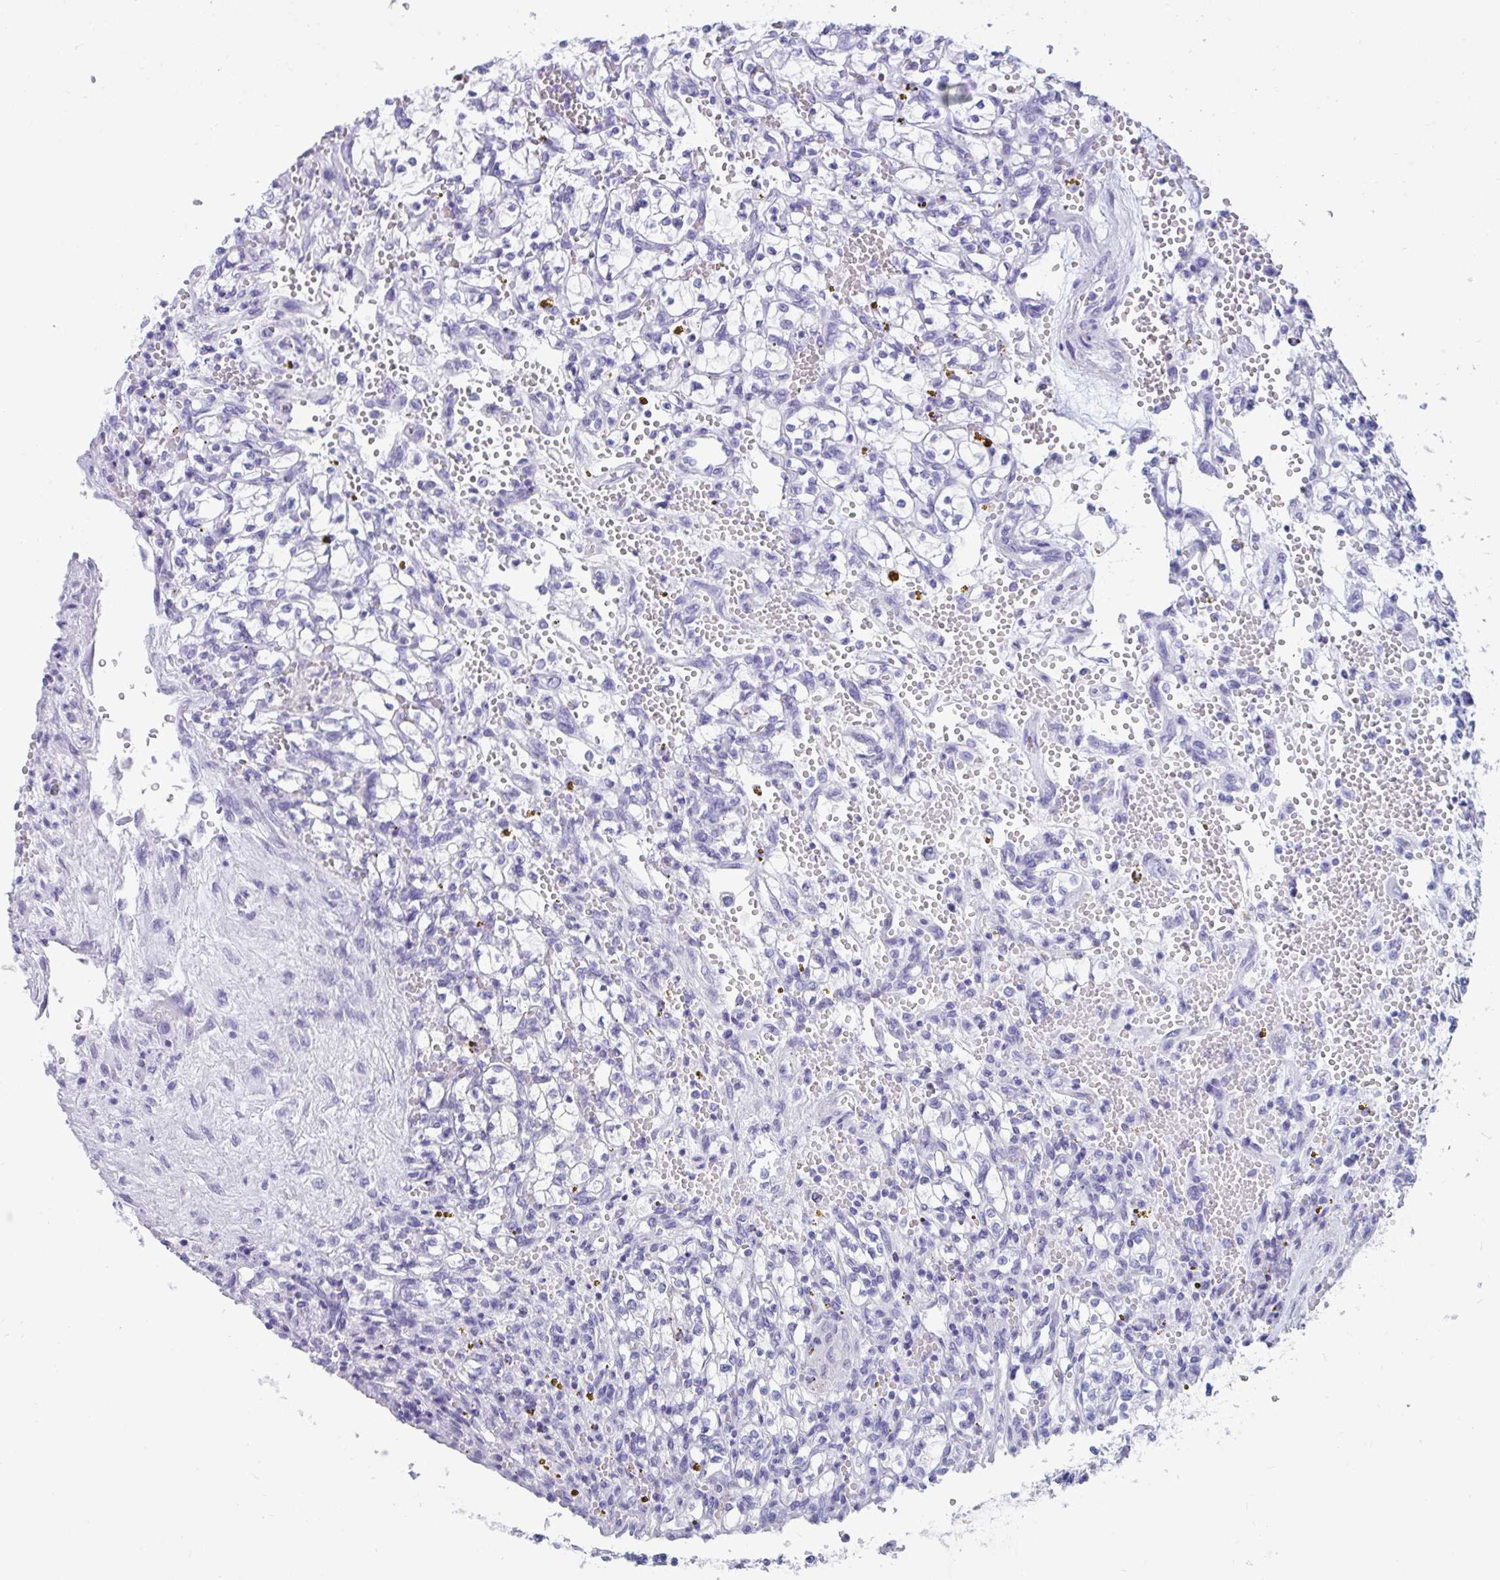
{"staining": {"intensity": "negative", "quantity": "none", "location": "none"}, "tissue": "renal cancer", "cell_type": "Tumor cells", "image_type": "cancer", "snomed": [{"axis": "morphology", "description": "Adenocarcinoma, NOS"}, {"axis": "topography", "description": "Kidney"}], "caption": "There is no significant staining in tumor cells of adenocarcinoma (renal).", "gene": "GKN2", "patient": {"sex": "female", "age": 64}}